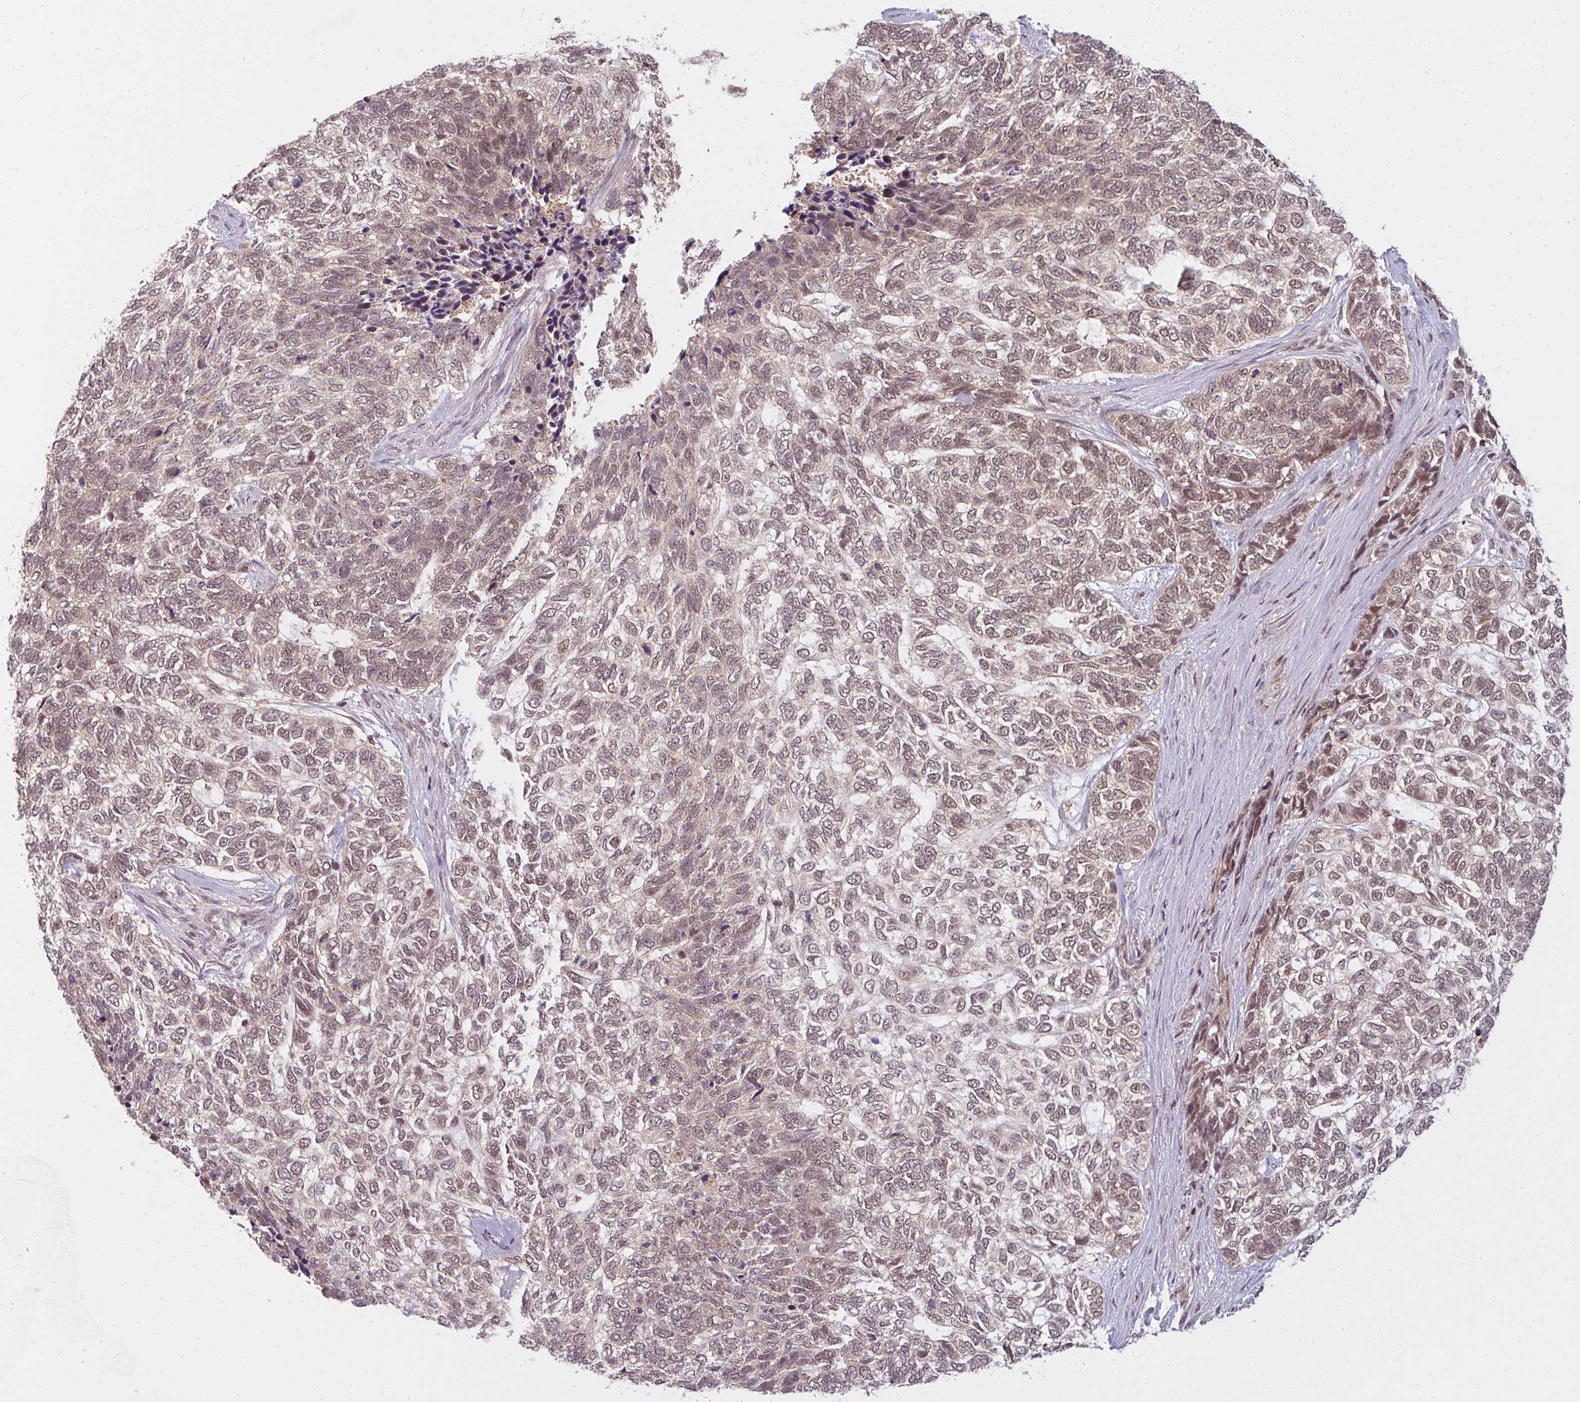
{"staining": {"intensity": "weak", "quantity": "25%-75%", "location": "nuclear"}, "tissue": "skin cancer", "cell_type": "Tumor cells", "image_type": "cancer", "snomed": [{"axis": "morphology", "description": "Basal cell carcinoma"}, {"axis": "topography", "description": "Skin"}], "caption": "Weak nuclear staining is seen in approximately 25%-75% of tumor cells in basal cell carcinoma (skin).", "gene": "GTF3C6", "patient": {"sex": "female", "age": 65}}